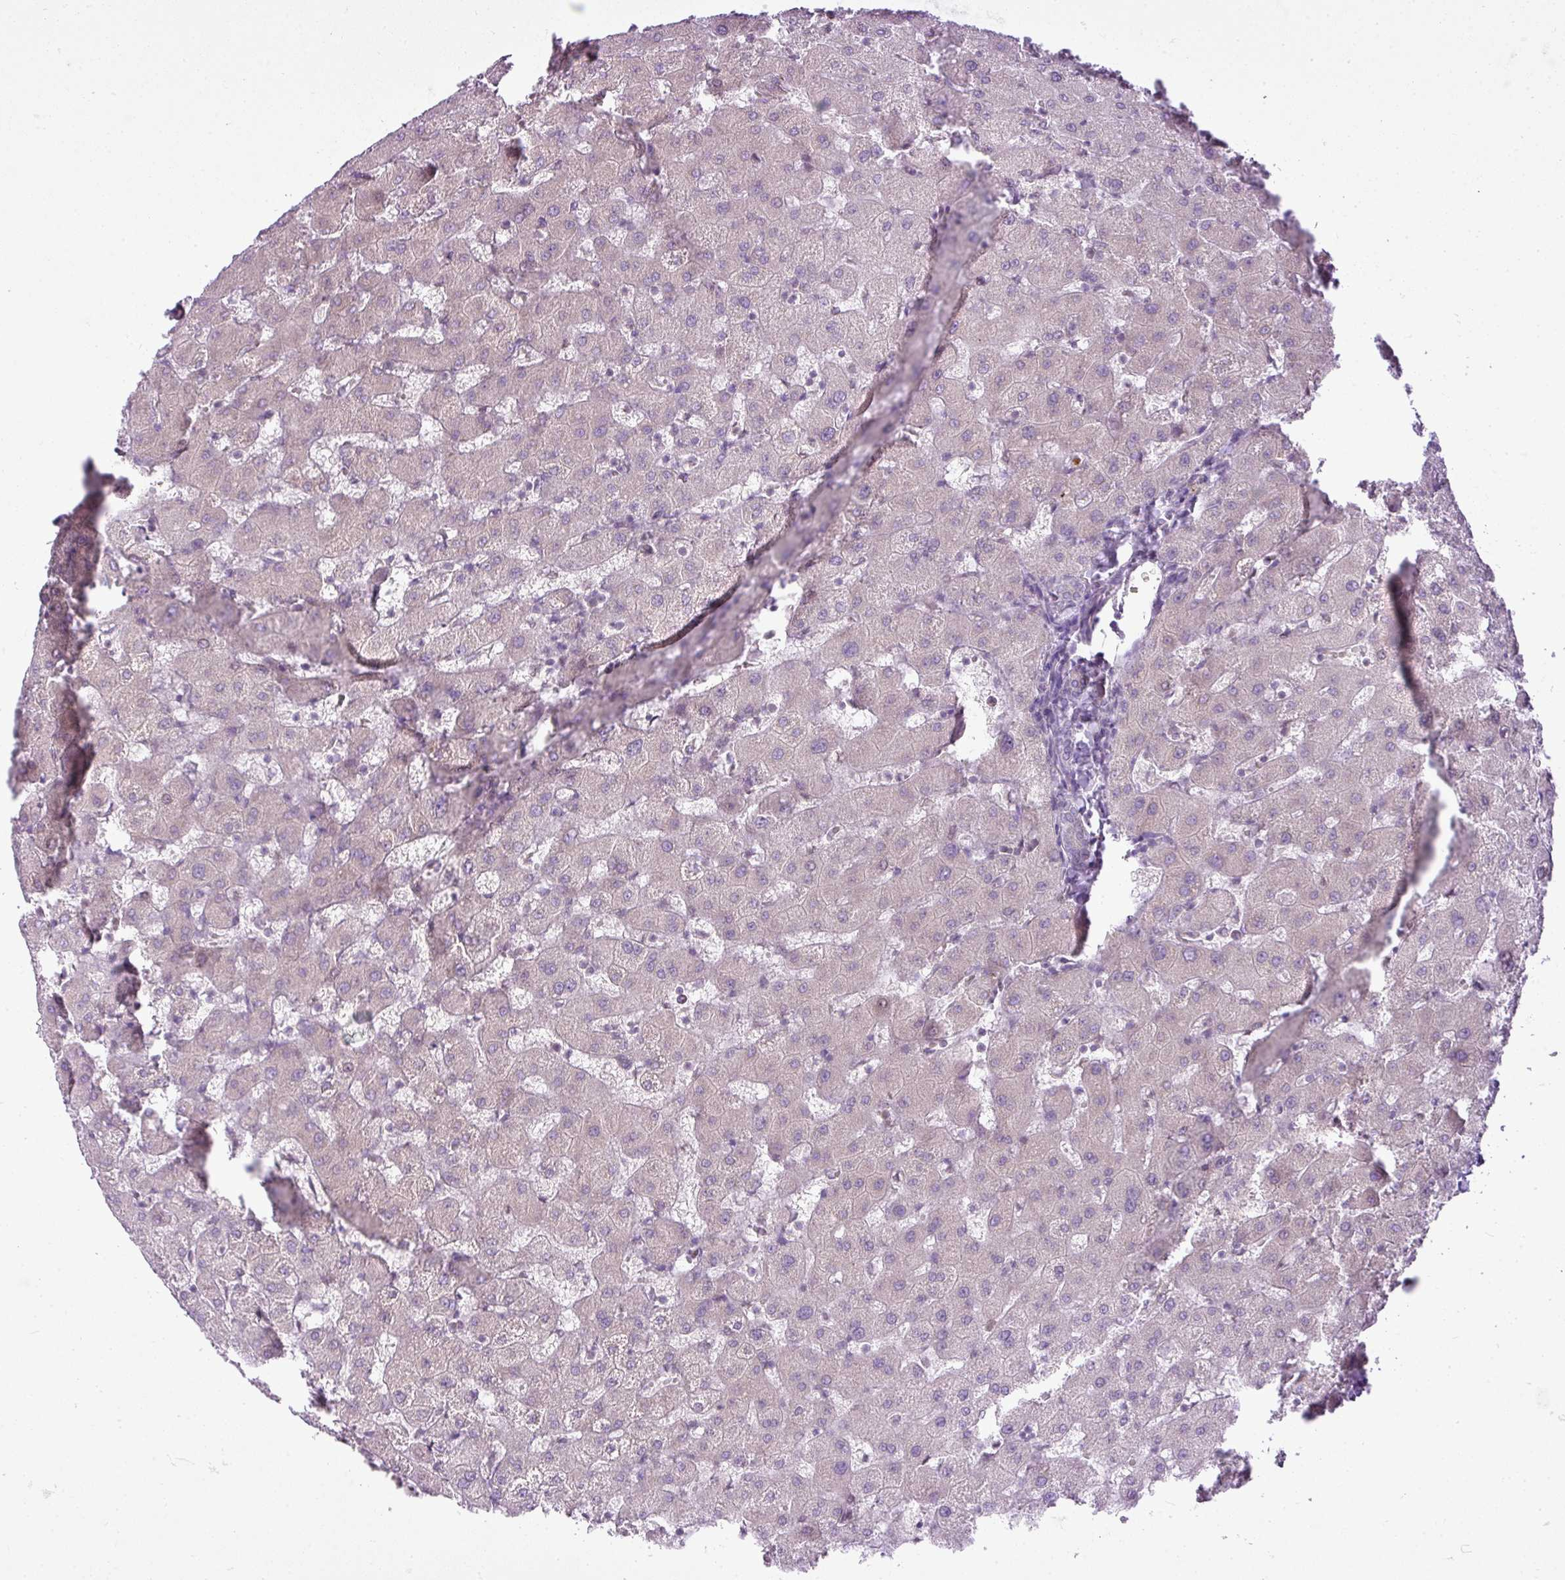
{"staining": {"intensity": "negative", "quantity": "none", "location": "none"}, "tissue": "liver", "cell_type": "Cholangiocytes", "image_type": "normal", "snomed": [{"axis": "morphology", "description": "Normal tissue, NOS"}, {"axis": "topography", "description": "Liver"}], "caption": "This is an immunohistochemistry (IHC) micrograph of benign human liver. There is no positivity in cholangiocytes.", "gene": "COX18", "patient": {"sex": "female", "age": 63}}